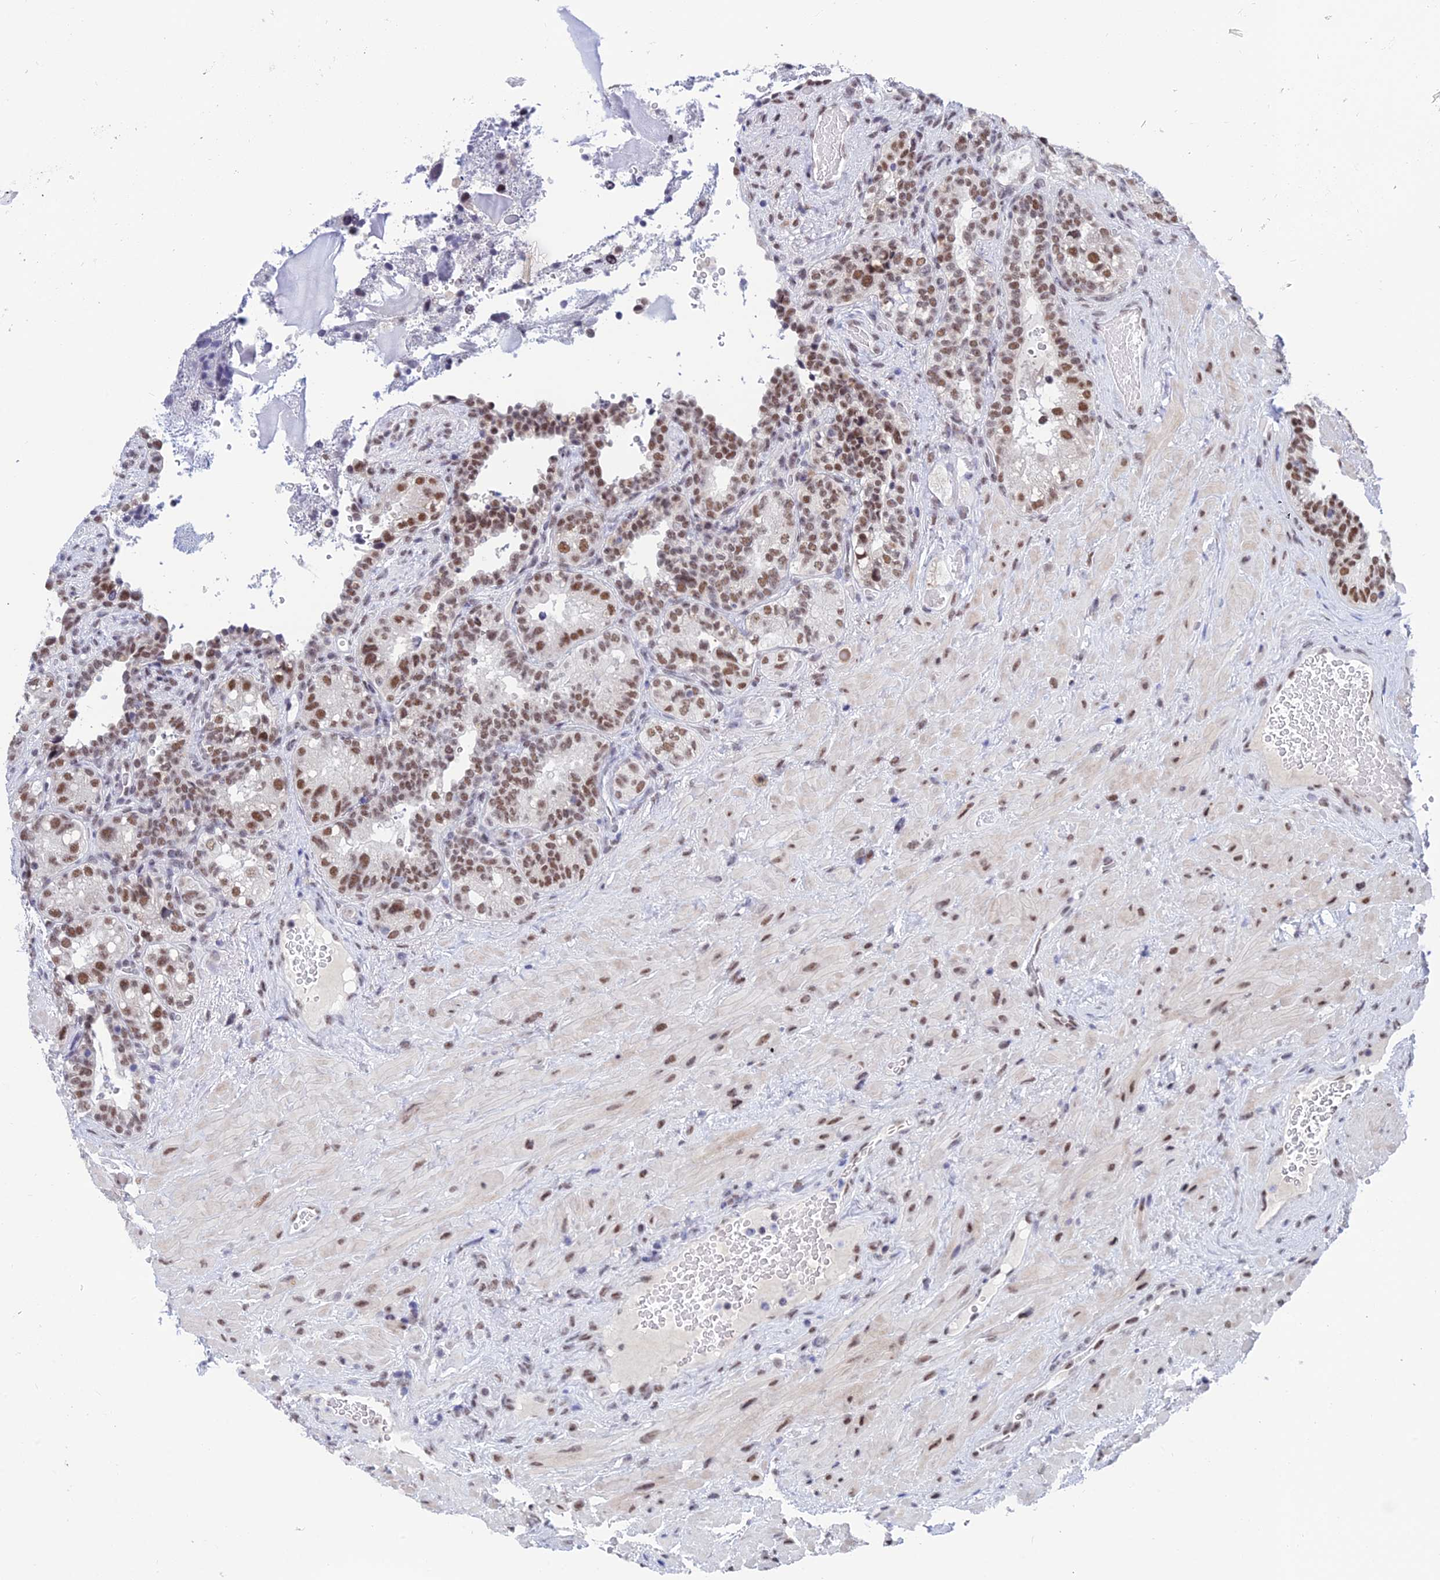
{"staining": {"intensity": "moderate", "quantity": ">75%", "location": "nuclear"}, "tissue": "seminal vesicle", "cell_type": "Glandular cells", "image_type": "normal", "snomed": [{"axis": "morphology", "description": "Normal tissue, NOS"}, {"axis": "topography", "description": "Seminal veicle"}, {"axis": "topography", "description": "Peripheral nerve tissue"}], "caption": "Protein analysis of benign seminal vesicle shows moderate nuclear staining in about >75% of glandular cells.", "gene": "NABP2", "patient": {"sex": "male", "age": 67}}